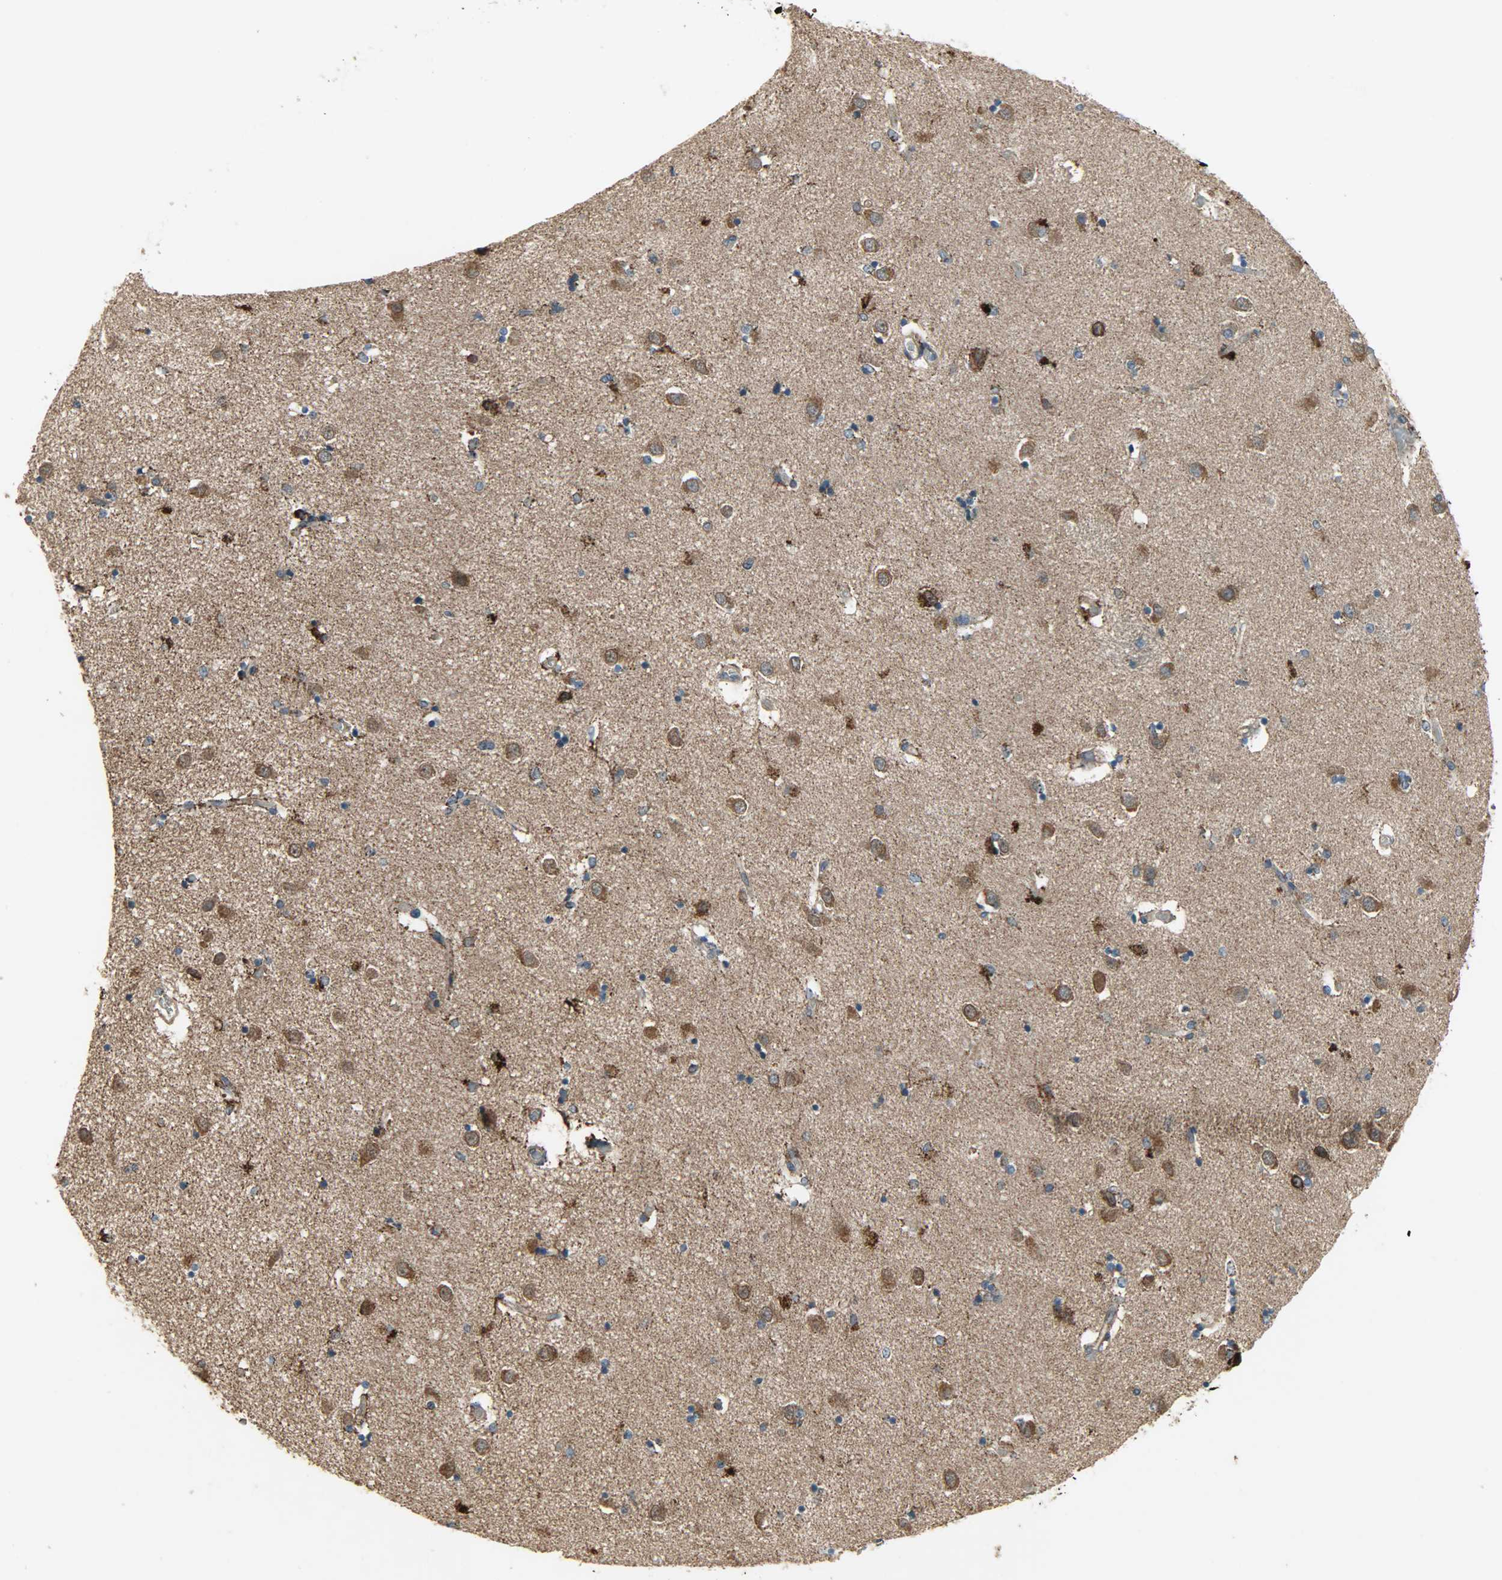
{"staining": {"intensity": "strong", "quantity": "<25%", "location": "cytoplasmic/membranous"}, "tissue": "caudate", "cell_type": "Glial cells", "image_type": "normal", "snomed": [{"axis": "morphology", "description": "Normal tissue, NOS"}, {"axis": "topography", "description": "Lateral ventricle wall"}], "caption": "The photomicrograph demonstrates immunohistochemical staining of unremarkable caudate. There is strong cytoplasmic/membranous positivity is appreciated in approximately <25% of glial cells.", "gene": "AMT", "patient": {"sex": "female", "age": 54}}